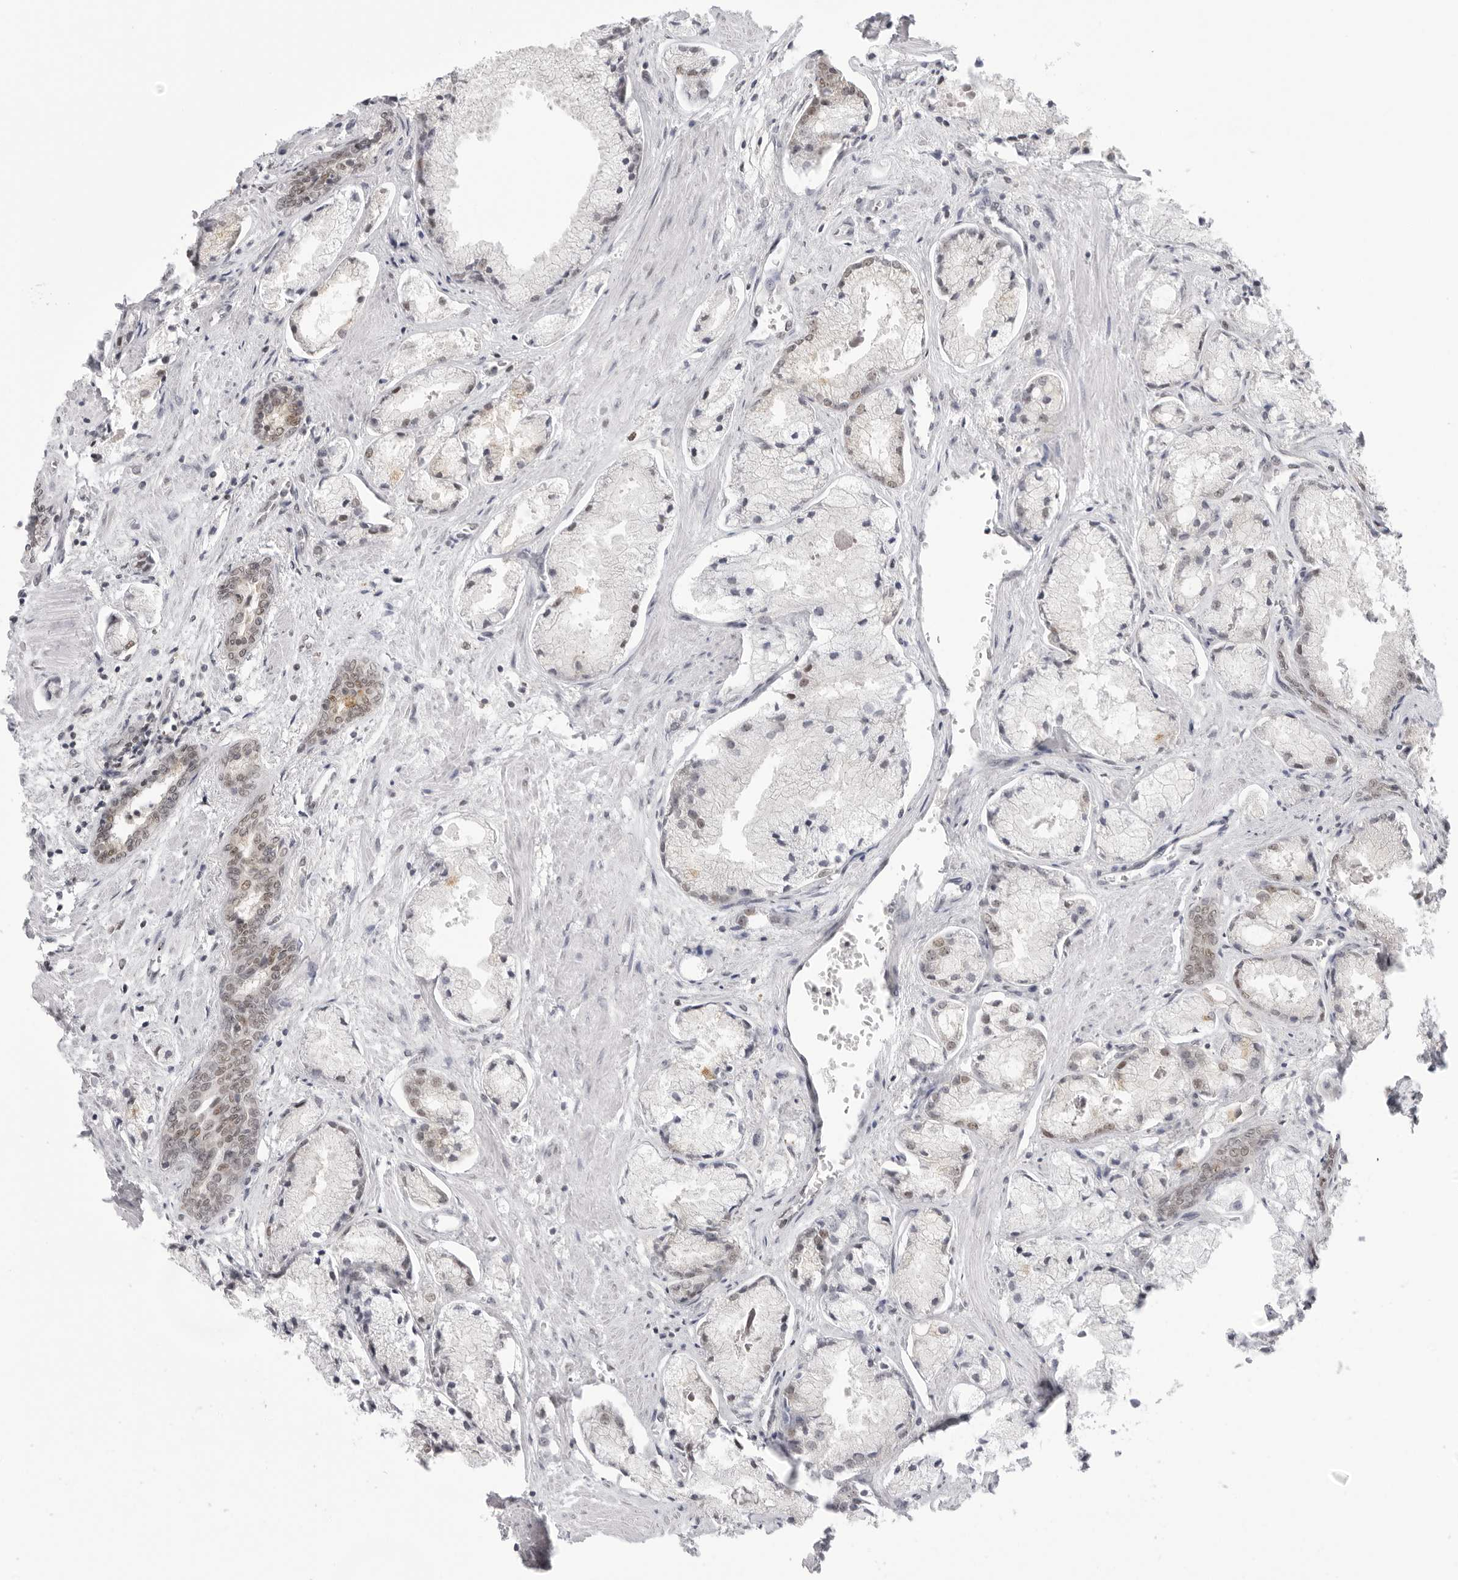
{"staining": {"intensity": "weak", "quantity": "<25%", "location": "nuclear"}, "tissue": "prostate cancer", "cell_type": "Tumor cells", "image_type": "cancer", "snomed": [{"axis": "morphology", "description": "Adenocarcinoma, High grade"}, {"axis": "topography", "description": "Prostate"}], "caption": "This is an immunohistochemistry histopathology image of human prostate cancer (high-grade adenocarcinoma). There is no expression in tumor cells.", "gene": "RPA2", "patient": {"sex": "male", "age": 50}}